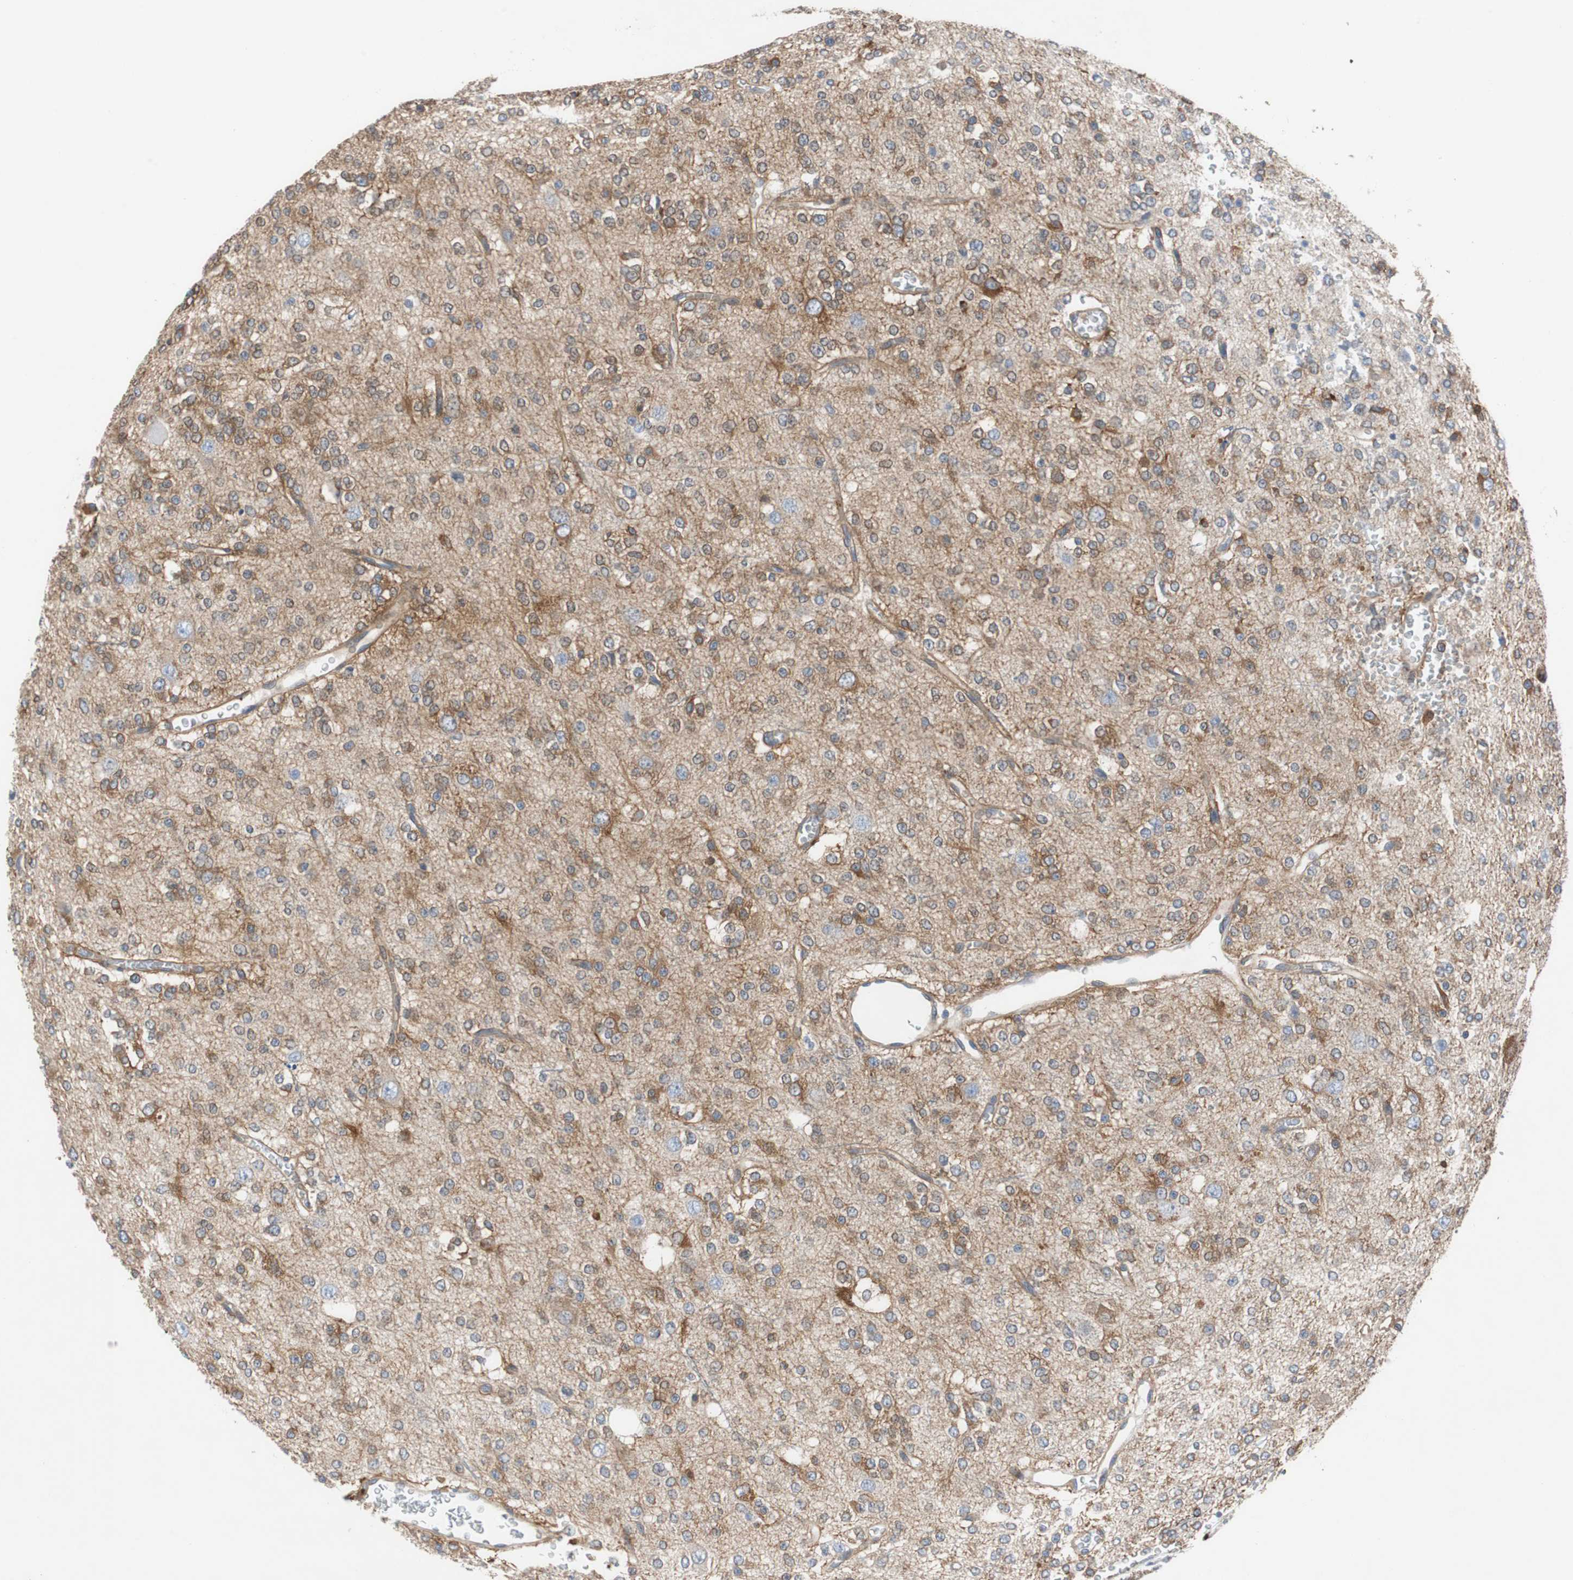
{"staining": {"intensity": "weak", "quantity": "25%-75%", "location": "cytoplasmic/membranous"}, "tissue": "glioma", "cell_type": "Tumor cells", "image_type": "cancer", "snomed": [{"axis": "morphology", "description": "Glioma, malignant, Low grade"}, {"axis": "topography", "description": "Brain"}], "caption": "DAB (3,3'-diaminobenzidine) immunohistochemical staining of glioma exhibits weak cytoplasmic/membranous protein expression in approximately 25%-75% of tumor cells. The staining is performed using DAB (3,3'-diaminobenzidine) brown chromogen to label protein expression. The nuclei are counter-stained blue using hematoxylin.", "gene": "GYS1", "patient": {"sex": "male", "age": 38}}